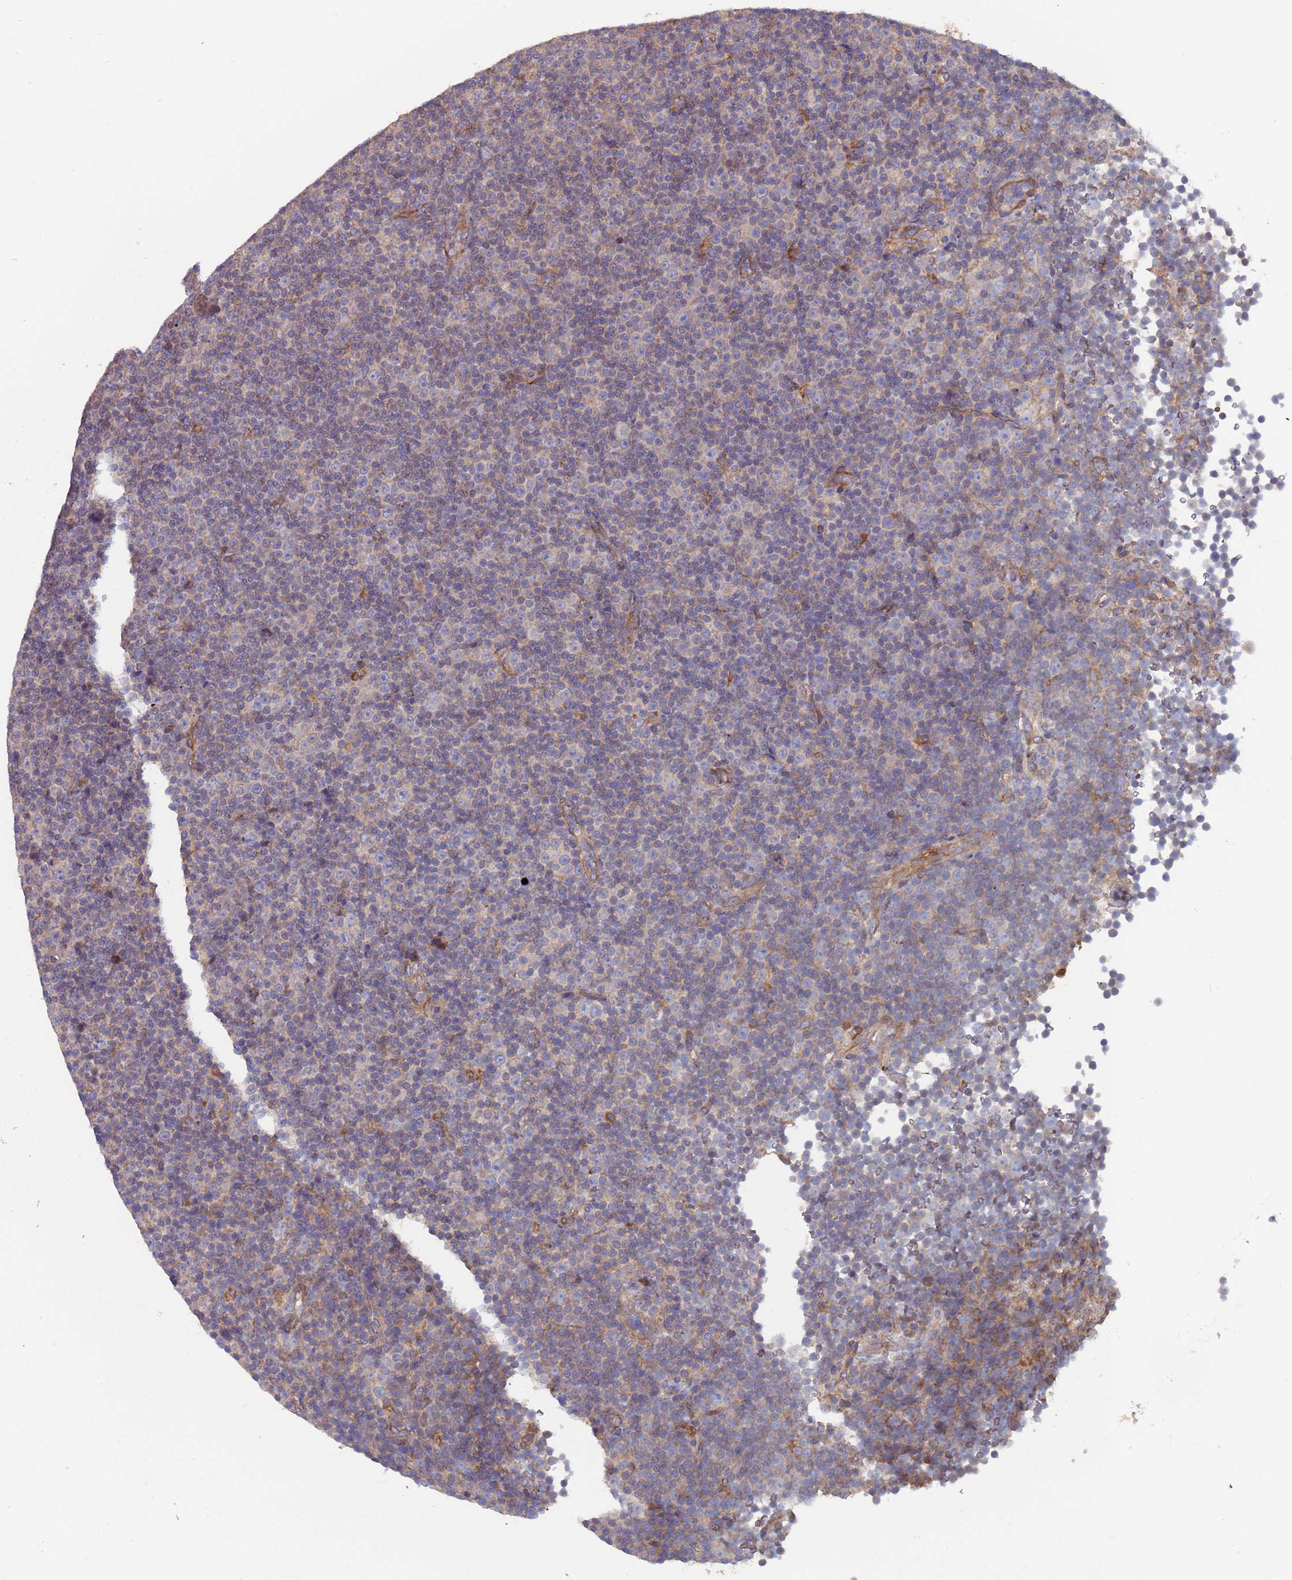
{"staining": {"intensity": "negative", "quantity": "none", "location": "none"}, "tissue": "lymphoma", "cell_type": "Tumor cells", "image_type": "cancer", "snomed": [{"axis": "morphology", "description": "Malignant lymphoma, non-Hodgkin's type, Low grade"}, {"axis": "topography", "description": "Lymph node"}], "caption": "Immunohistochemical staining of human low-grade malignant lymphoma, non-Hodgkin's type displays no significant staining in tumor cells.", "gene": "MALRD1", "patient": {"sex": "female", "age": 67}}